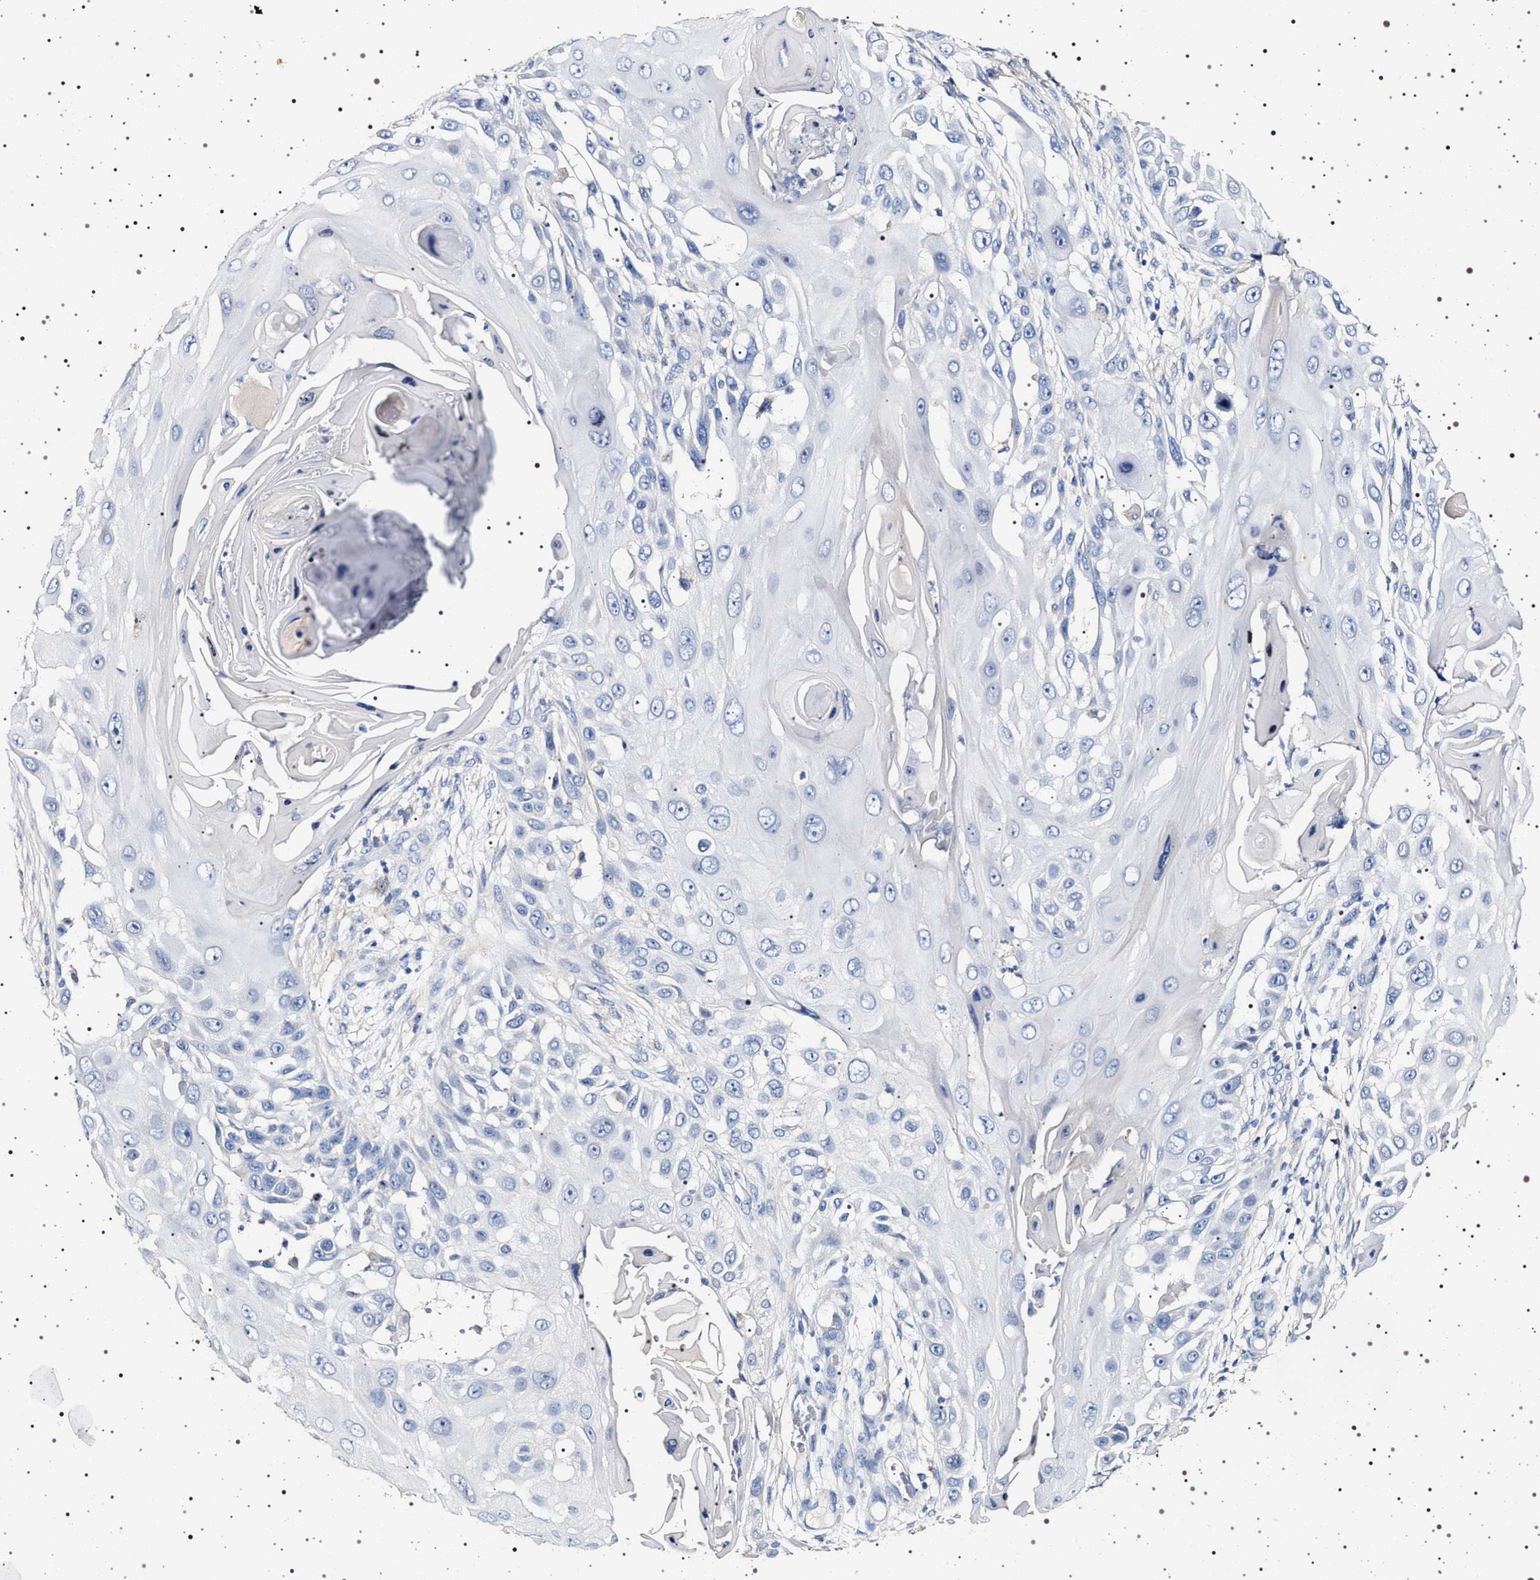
{"staining": {"intensity": "negative", "quantity": "none", "location": "none"}, "tissue": "skin cancer", "cell_type": "Tumor cells", "image_type": "cancer", "snomed": [{"axis": "morphology", "description": "Squamous cell carcinoma, NOS"}, {"axis": "topography", "description": "Skin"}], "caption": "Immunohistochemistry histopathology image of squamous cell carcinoma (skin) stained for a protein (brown), which reveals no expression in tumor cells.", "gene": "NAALADL2", "patient": {"sex": "female", "age": 44}}